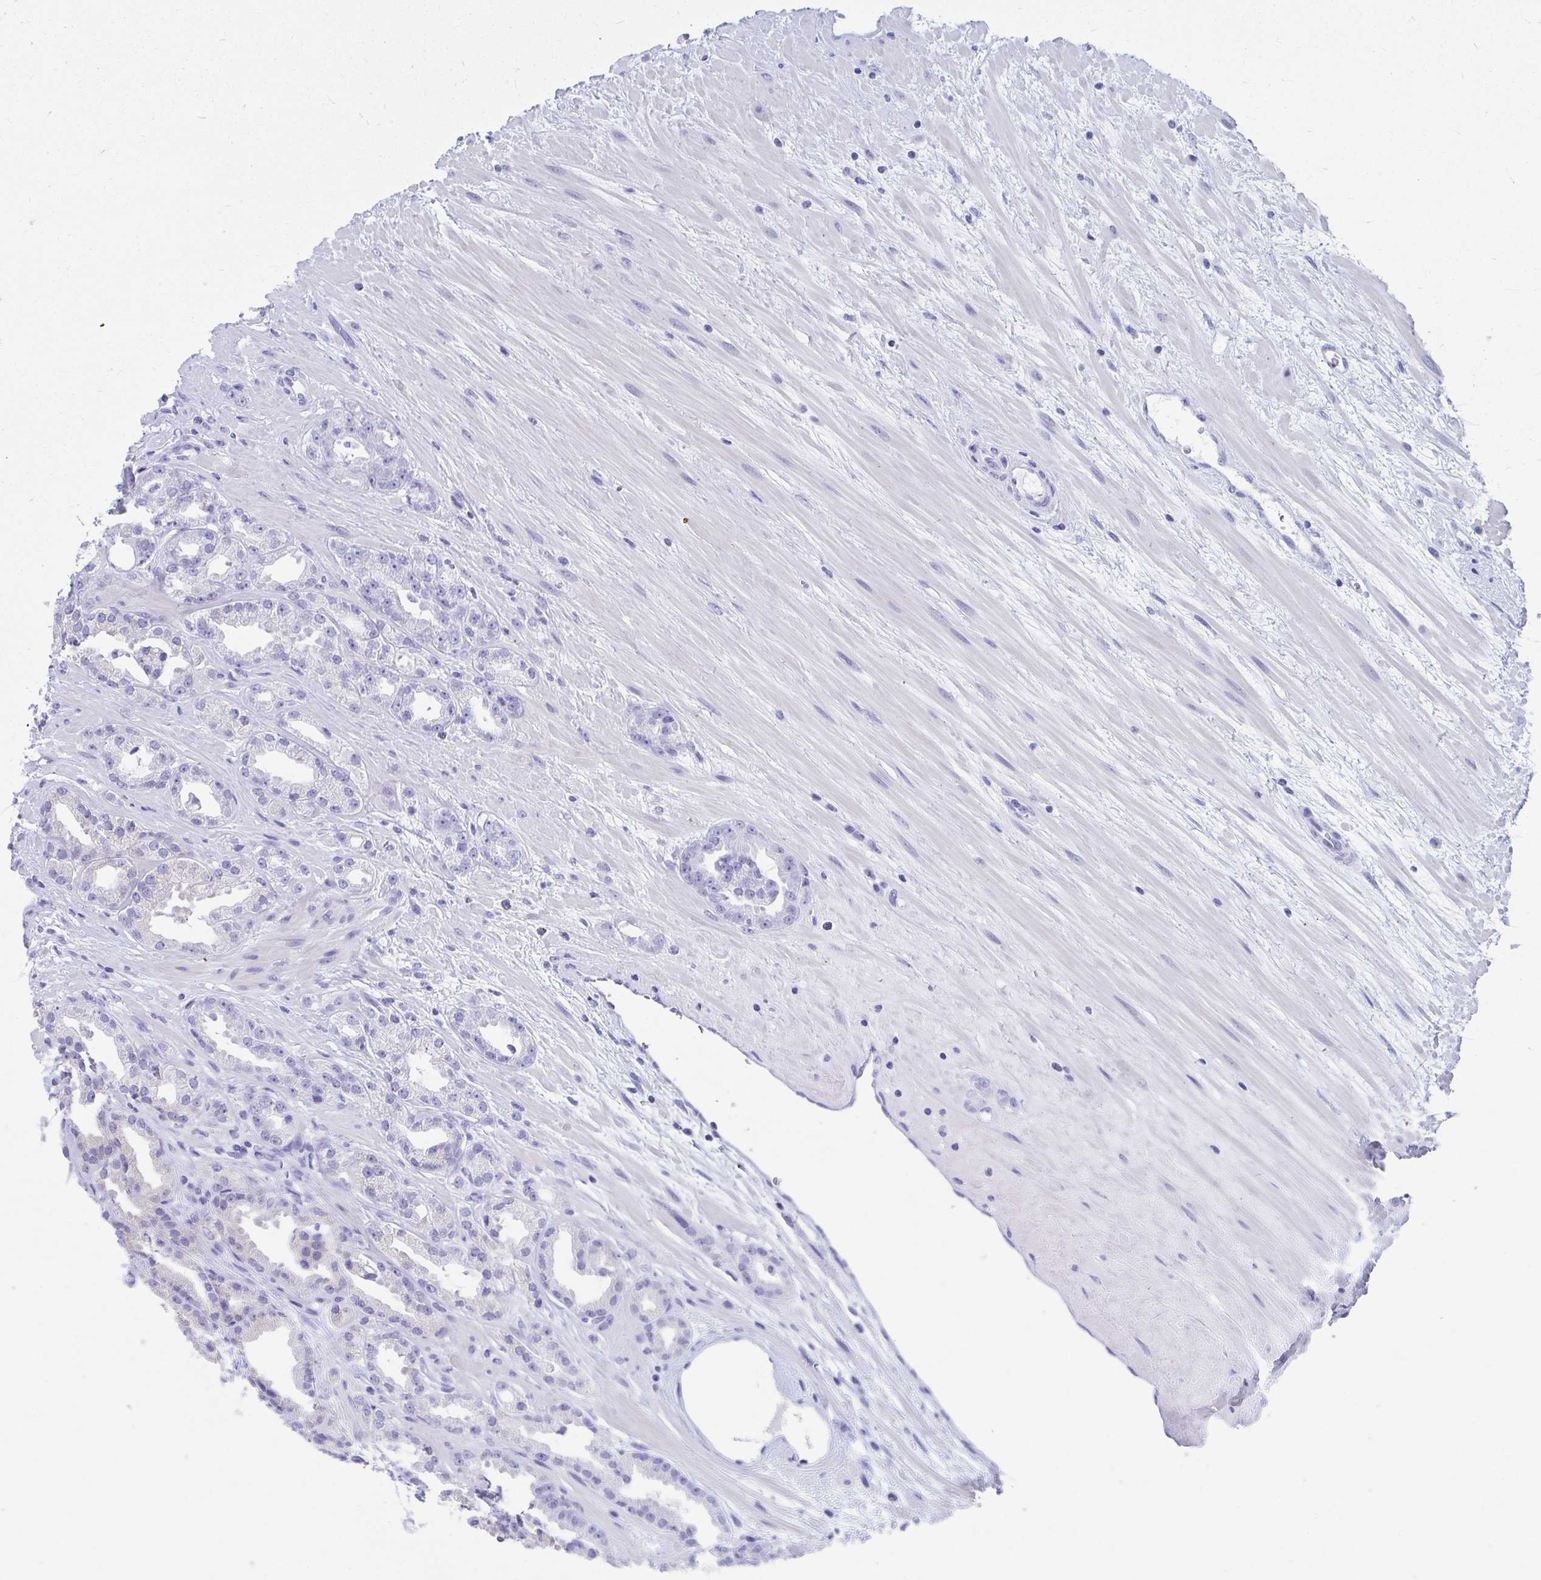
{"staining": {"intensity": "negative", "quantity": "none", "location": "none"}, "tissue": "prostate cancer", "cell_type": "Tumor cells", "image_type": "cancer", "snomed": [{"axis": "morphology", "description": "Adenocarcinoma, Low grade"}, {"axis": "topography", "description": "Prostate"}], "caption": "An IHC image of prostate adenocarcinoma (low-grade) is shown. There is no staining in tumor cells of prostate adenocarcinoma (low-grade).", "gene": "HGD", "patient": {"sex": "male", "age": 61}}